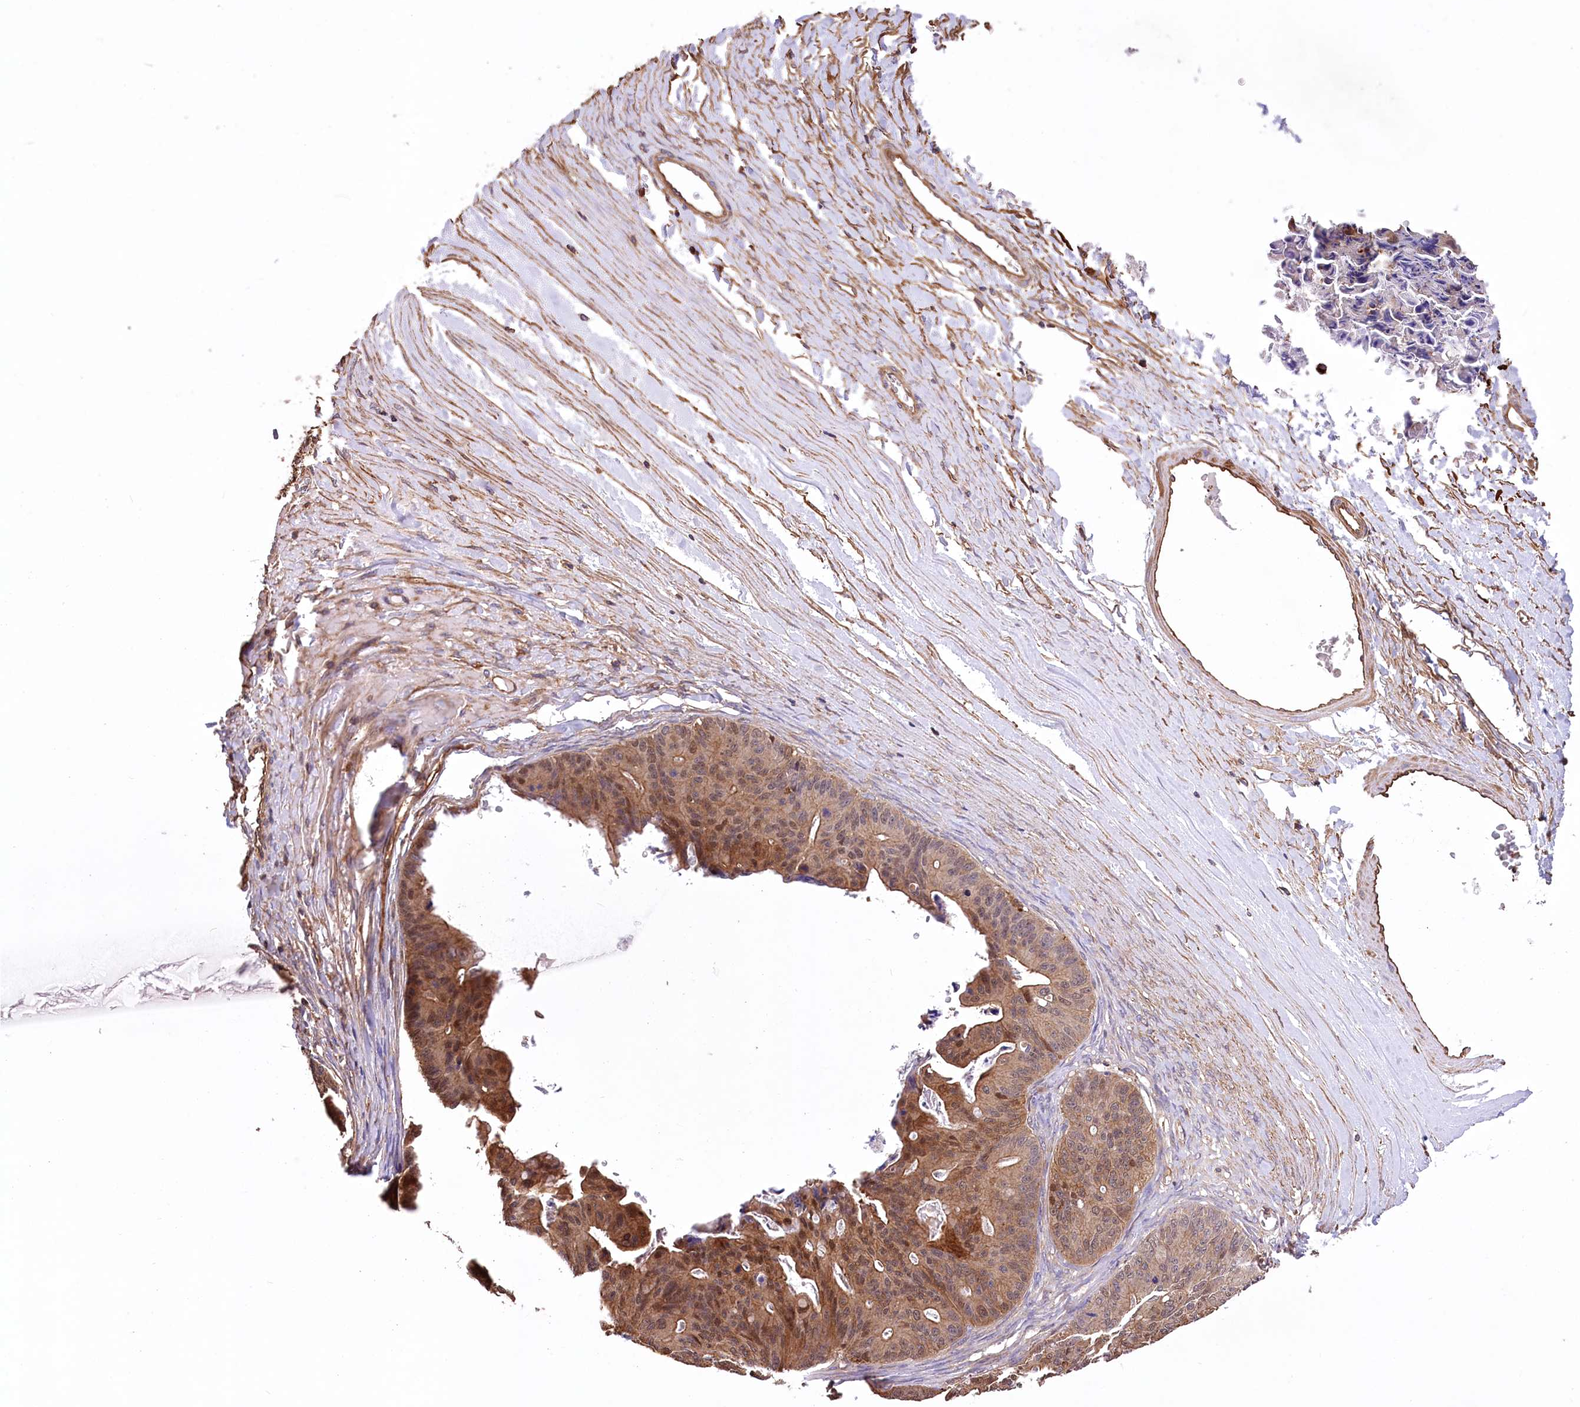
{"staining": {"intensity": "moderate", "quantity": ">75%", "location": "cytoplasmic/membranous,nuclear"}, "tissue": "ovarian cancer", "cell_type": "Tumor cells", "image_type": "cancer", "snomed": [{"axis": "morphology", "description": "Cystadenocarcinoma, mucinous, NOS"}, {"axis": "topography", "description": "Ovary"}], "caption": "Moderate cytoplasmic/membranous and nuclear expression is identified in approximately >75% of tumor cells in ovarian cancer (mucinous cystadenocarcinoma).", "gene": "DPP3", "patient": {"sex": "female", "age": 37}}